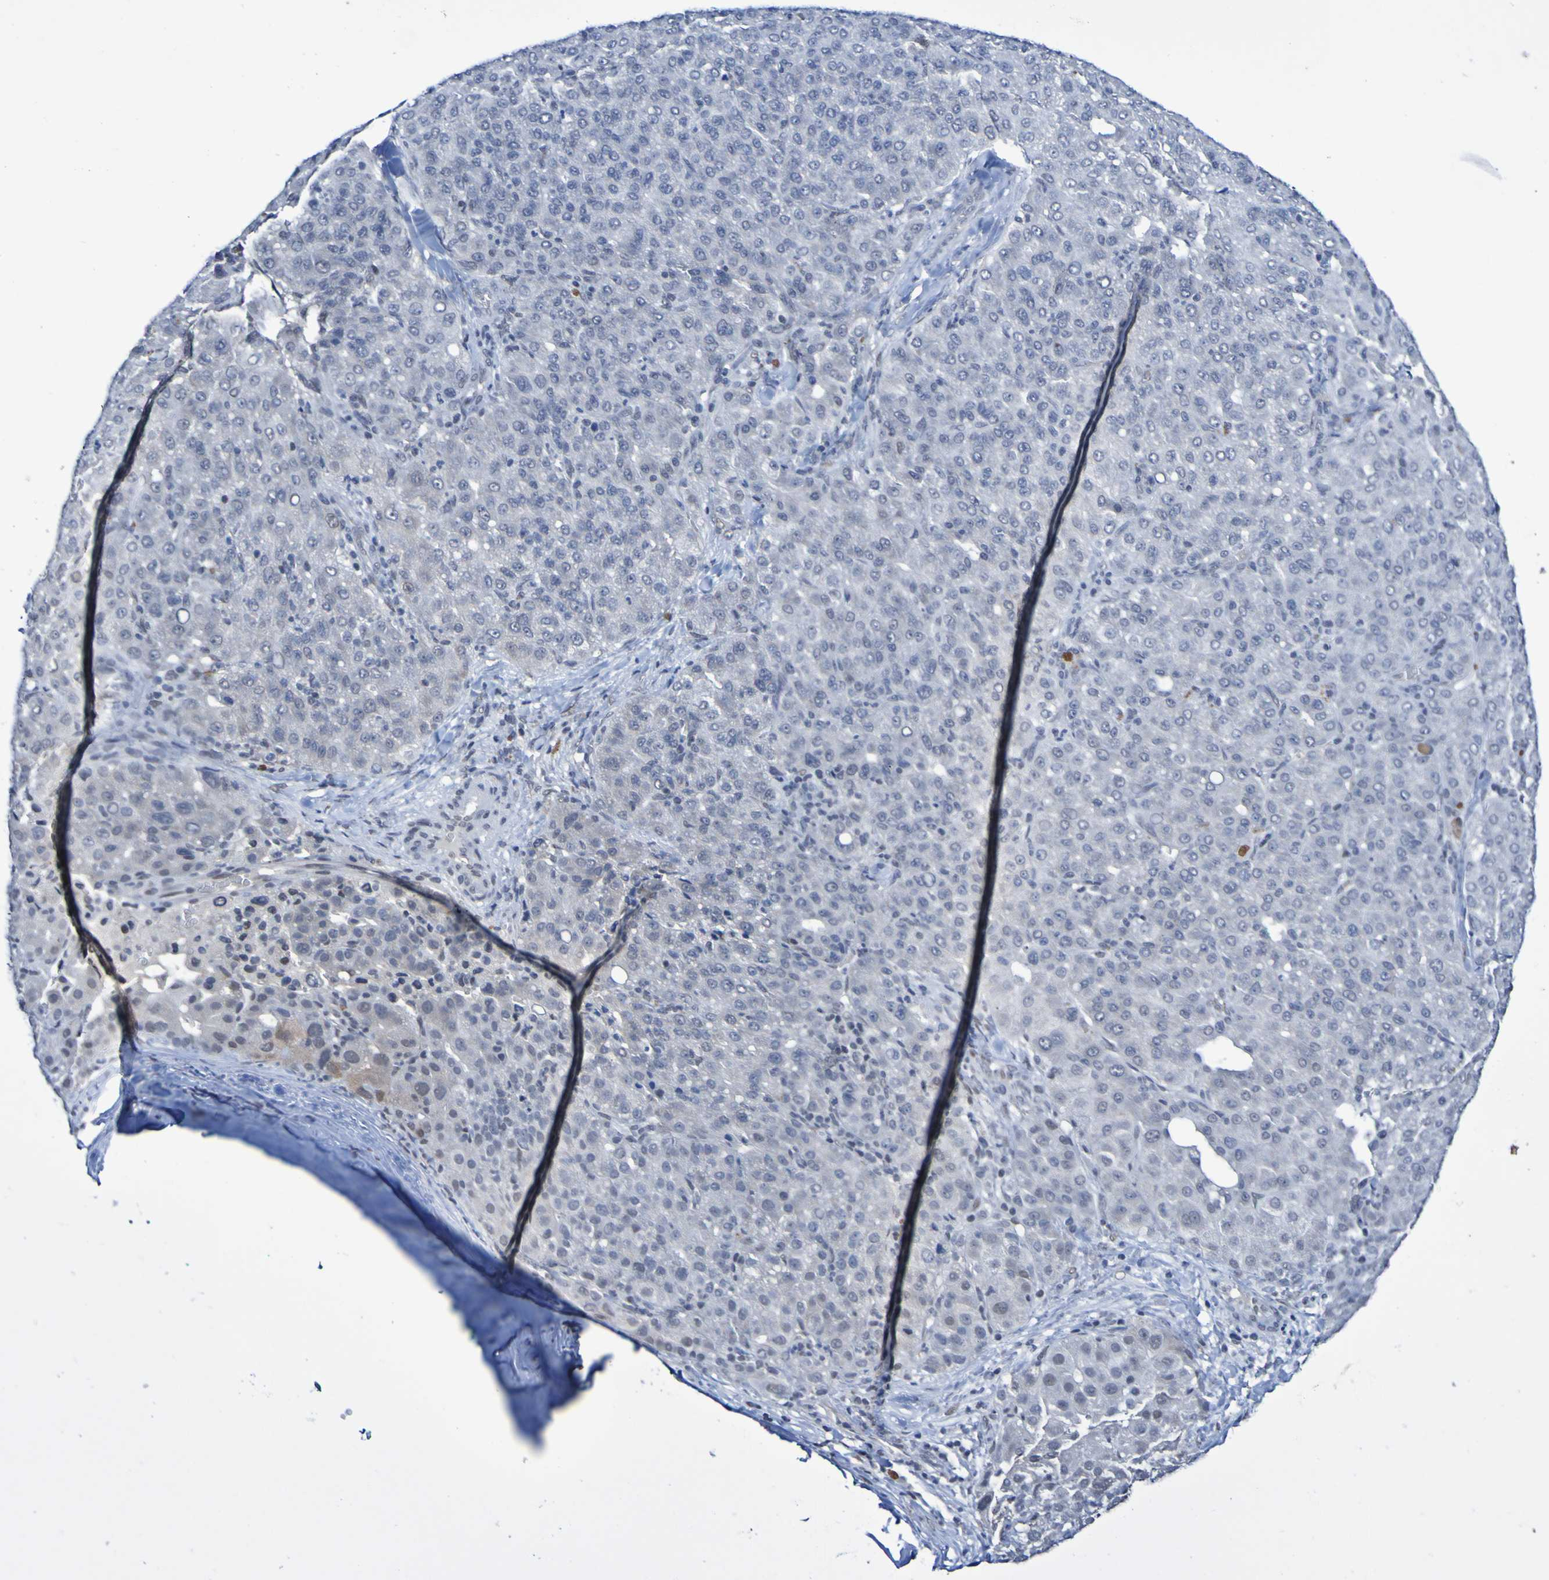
{"staining": {"intensity": "negative", "quantity": "none", "location": "none"}, "tissue": "liver cancer", "cell_type": "Tumor cells", "image_type": "cancer", "snomed": [{"axis": "morphology", "description": "Carcinoma, Hepatocellular, NOS"}, {"axis": "topography", "description": "Liver"}], "caption": "Immunohistochemistry (IHC) of human liver cancer shows no expression in tumor cells. (DAB (3,3'-diaminobenzidine) immunohistochemistry with hematoxylin counter stain).", "gene": "PCGF1", "patient": {"sex": "male", "age": 65}}